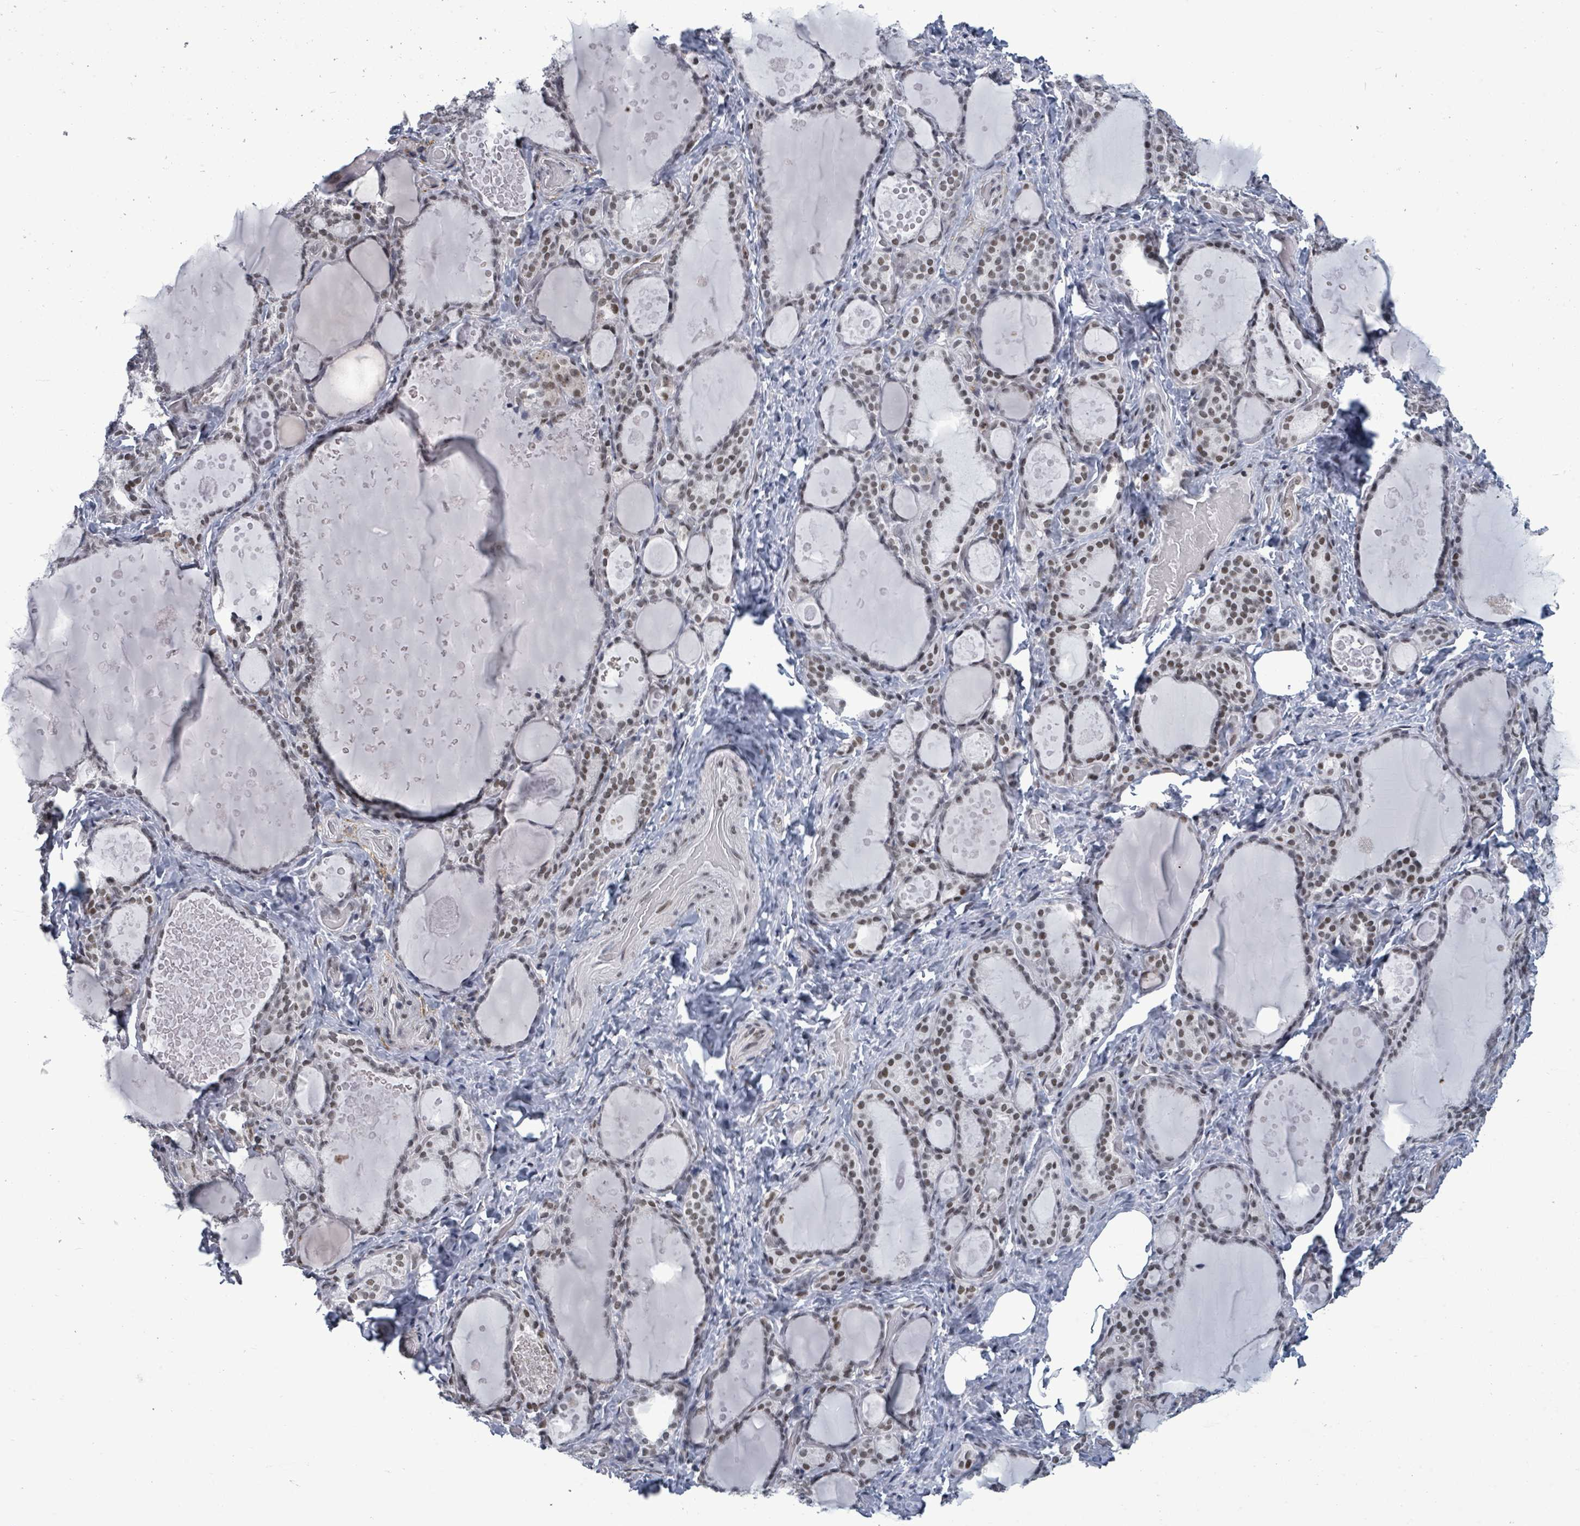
{"staining": {"intensity": "weak", "quantity": "25%-75%", "location": "nuclear"}, "tissue": "thyroid gland", "cell_type": "Glandular cells", "image_type": "normal", "snomed": [{"axis": "morphology", "description": "Normal tissue, NOS"}, {"axis": "topography", "description": "Thyroid gland"}], "caption": "The immunohistochemical stain highlights weak nuclear expression in glandular cells of unremarkable thyroid gland. The staining was performed using DAB to visualize the protein expression in brown, while the nuclei were stained in blue with hematoxylin (Magnification: 20x).", "gene": "BIVM", "patient": {"sex": "female", "age": 46}}